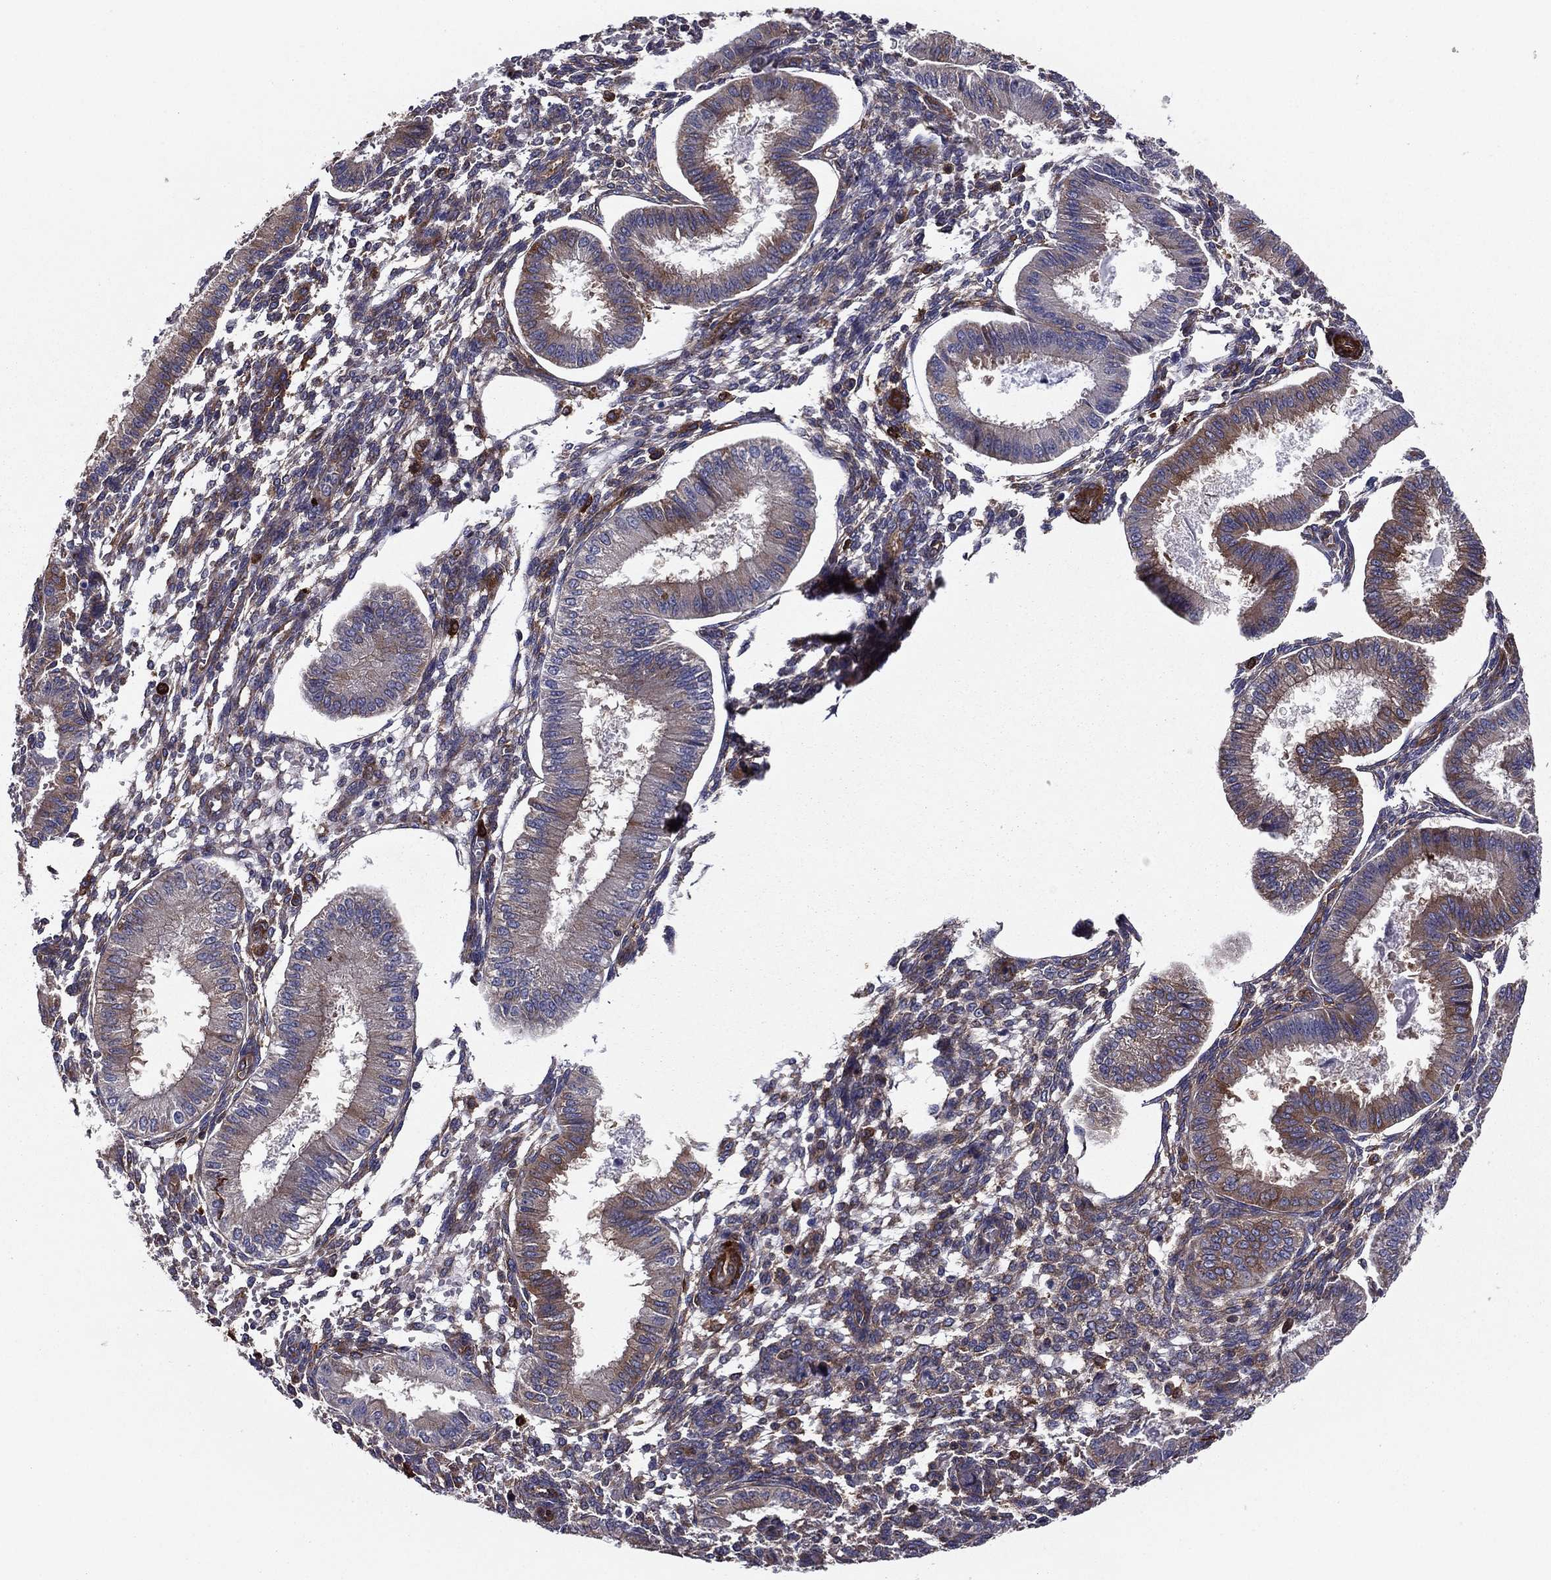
{"staining": {"intensity": "negative", "quantity": "none", "location": "none"}, "tissue": "endometrium", "cell_type": "Cells in endometrial stroma", "image_type": "normal", "snomed": [{"axis": "morphology", "description": "Normal tissue, NOS"}, {"axis": "topography", "description": "Endometrium"}], "caption": "High power microscopy photomicrograph of an IHC histopathology image of benign endometrium, revealing no significant staining in cells in endometrial stroma.", "gene": "EHBP1L1", "patient": {"sex": "female", "age": 43}}